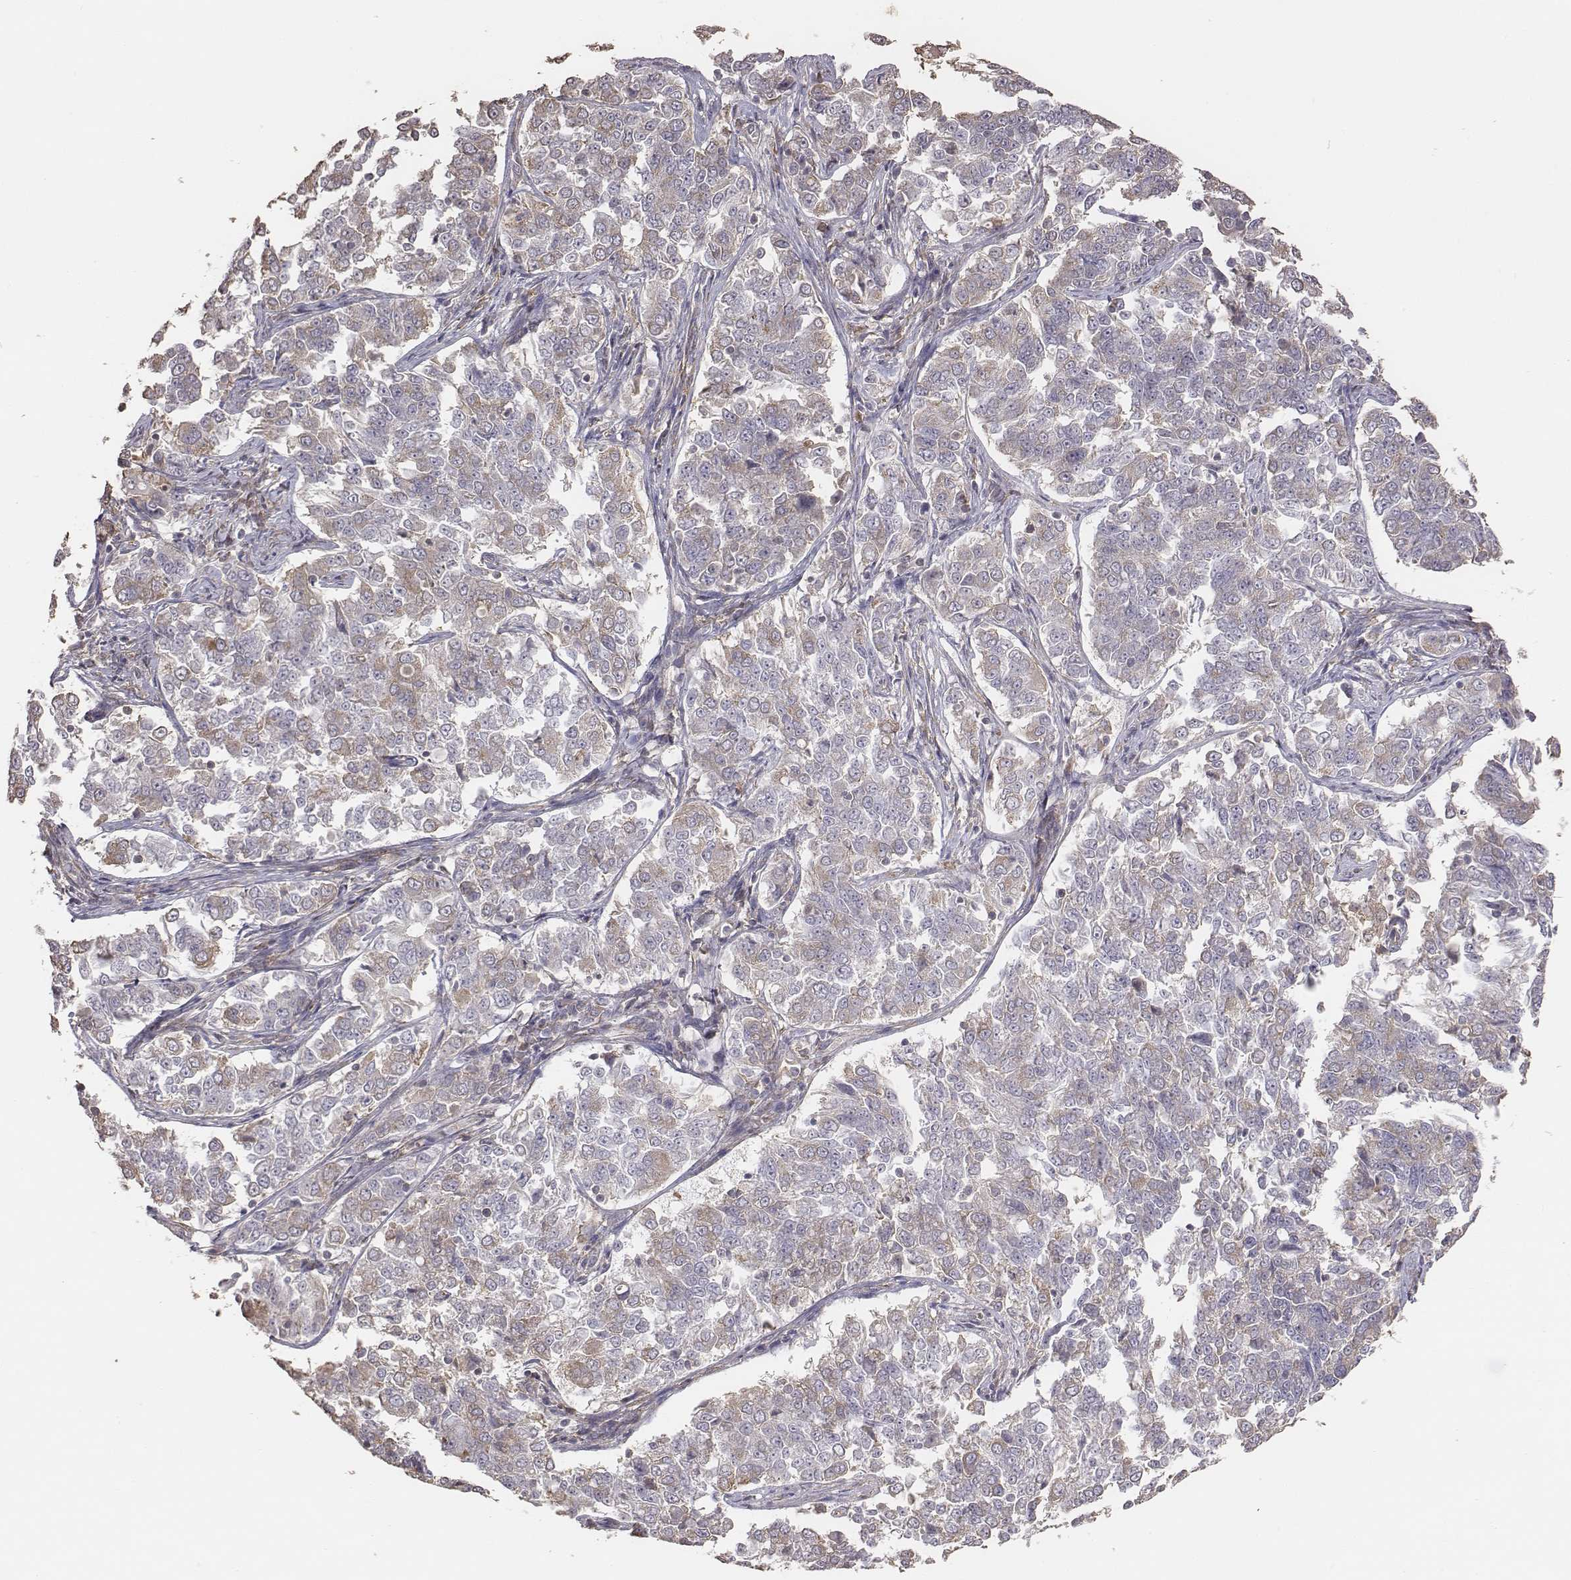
{"staining": {"intensity": "weak", "quantity": ">75%", "location": "cytoplasmic/membranous"}, "tissue": "endometrial cancer", "cell_type": "Tumor cells", "image_type": "cancer", "snomed": [{"axis": "morphology", "description": "Adenocarcinoma, NOS"}, {"axis": "topography", "description": "Endometrium"}], "caption": "Protein analysis of endometrial adenocarcinoma tissue exhibits weak cytoplasmic/membranous expression in approximately >75% of tumor cells. (DAB = brown stain, brightfield microscopy at high magnification).", "gene": "AP1B1", "patient": {"sex": "female", "age": 43}}